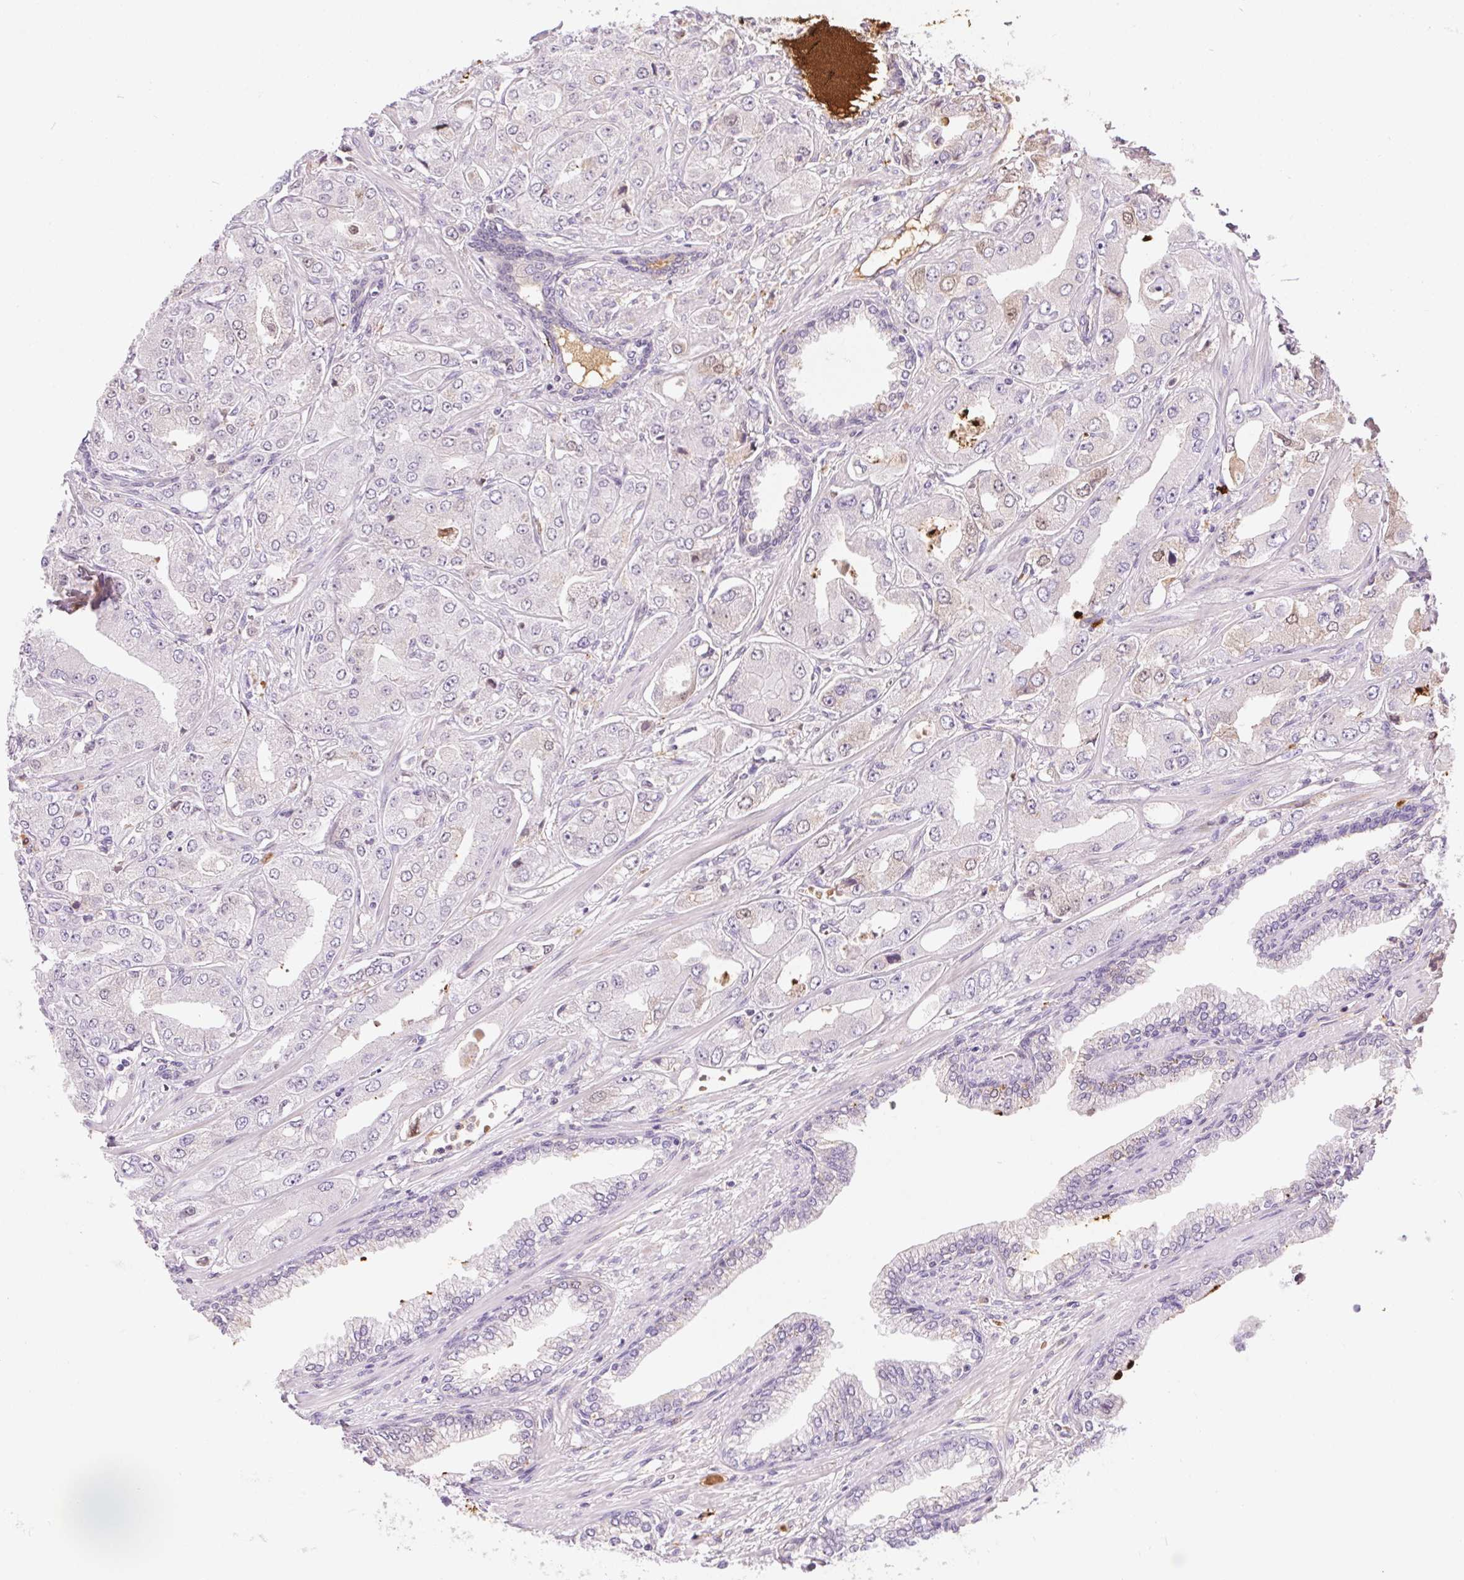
{"staining": {"intensity": "negative", "quantity": "none", "location": "none"}, "tissue": "prostate cancer", "cell_type": "Tumor cells", "image_type": "cancer", "snomed": [{"axis": "morphology", "description": "Adenocarcinoma, Low grade"}, {"axis": "topography", "description": "Prostate"}], "caption": "The photomicrograph reveals no staining of tumor cells in low-grade adenocarcinoma (prostate).", "gene": "ORM1", "patient": {"sex": "male", "age": 60}}